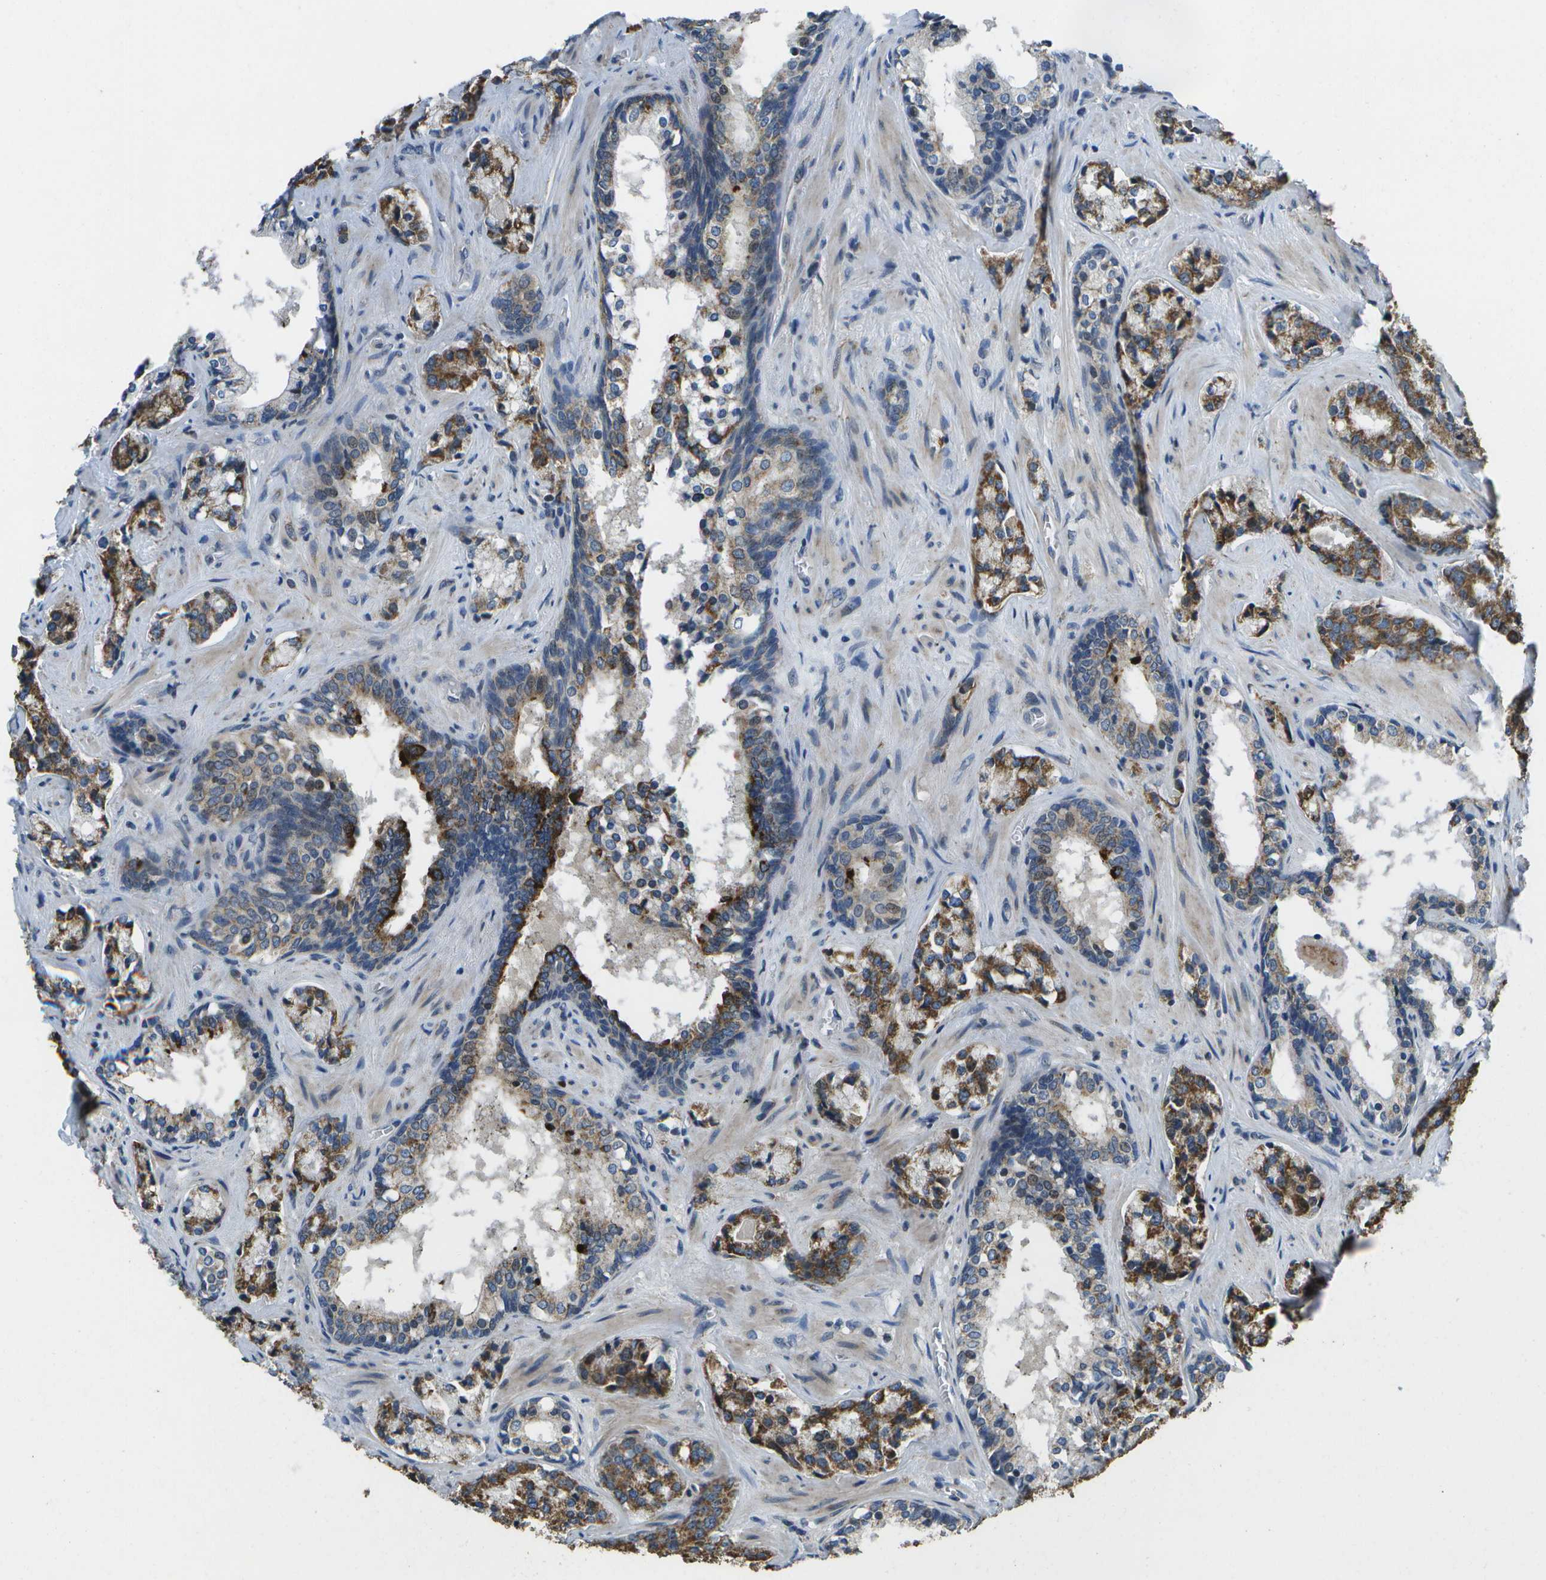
{"staining": {"intensity": "strong", "quantity": ">75%", "location": "cytoplasmic/membranous"}, "tissue": "prostate cancer", "cell_type": "Tumor cells", "image_type": "cancer", "snomed": [{"axis": "morphology", "description": "Adenocarcinoma, High grade"}, {"axis": "topography", "description": "Prostate"}], "caption": "The immunohistochemical stain highlights strong cytoplasmic/membranous expression in tumor cells of prostate adenocarcinoma (high-grade) tissue. (IHC, brightfield microscopy, high magnification).", "gene": "GALNT15", "patient": {"sex": "male", "age": 60}}